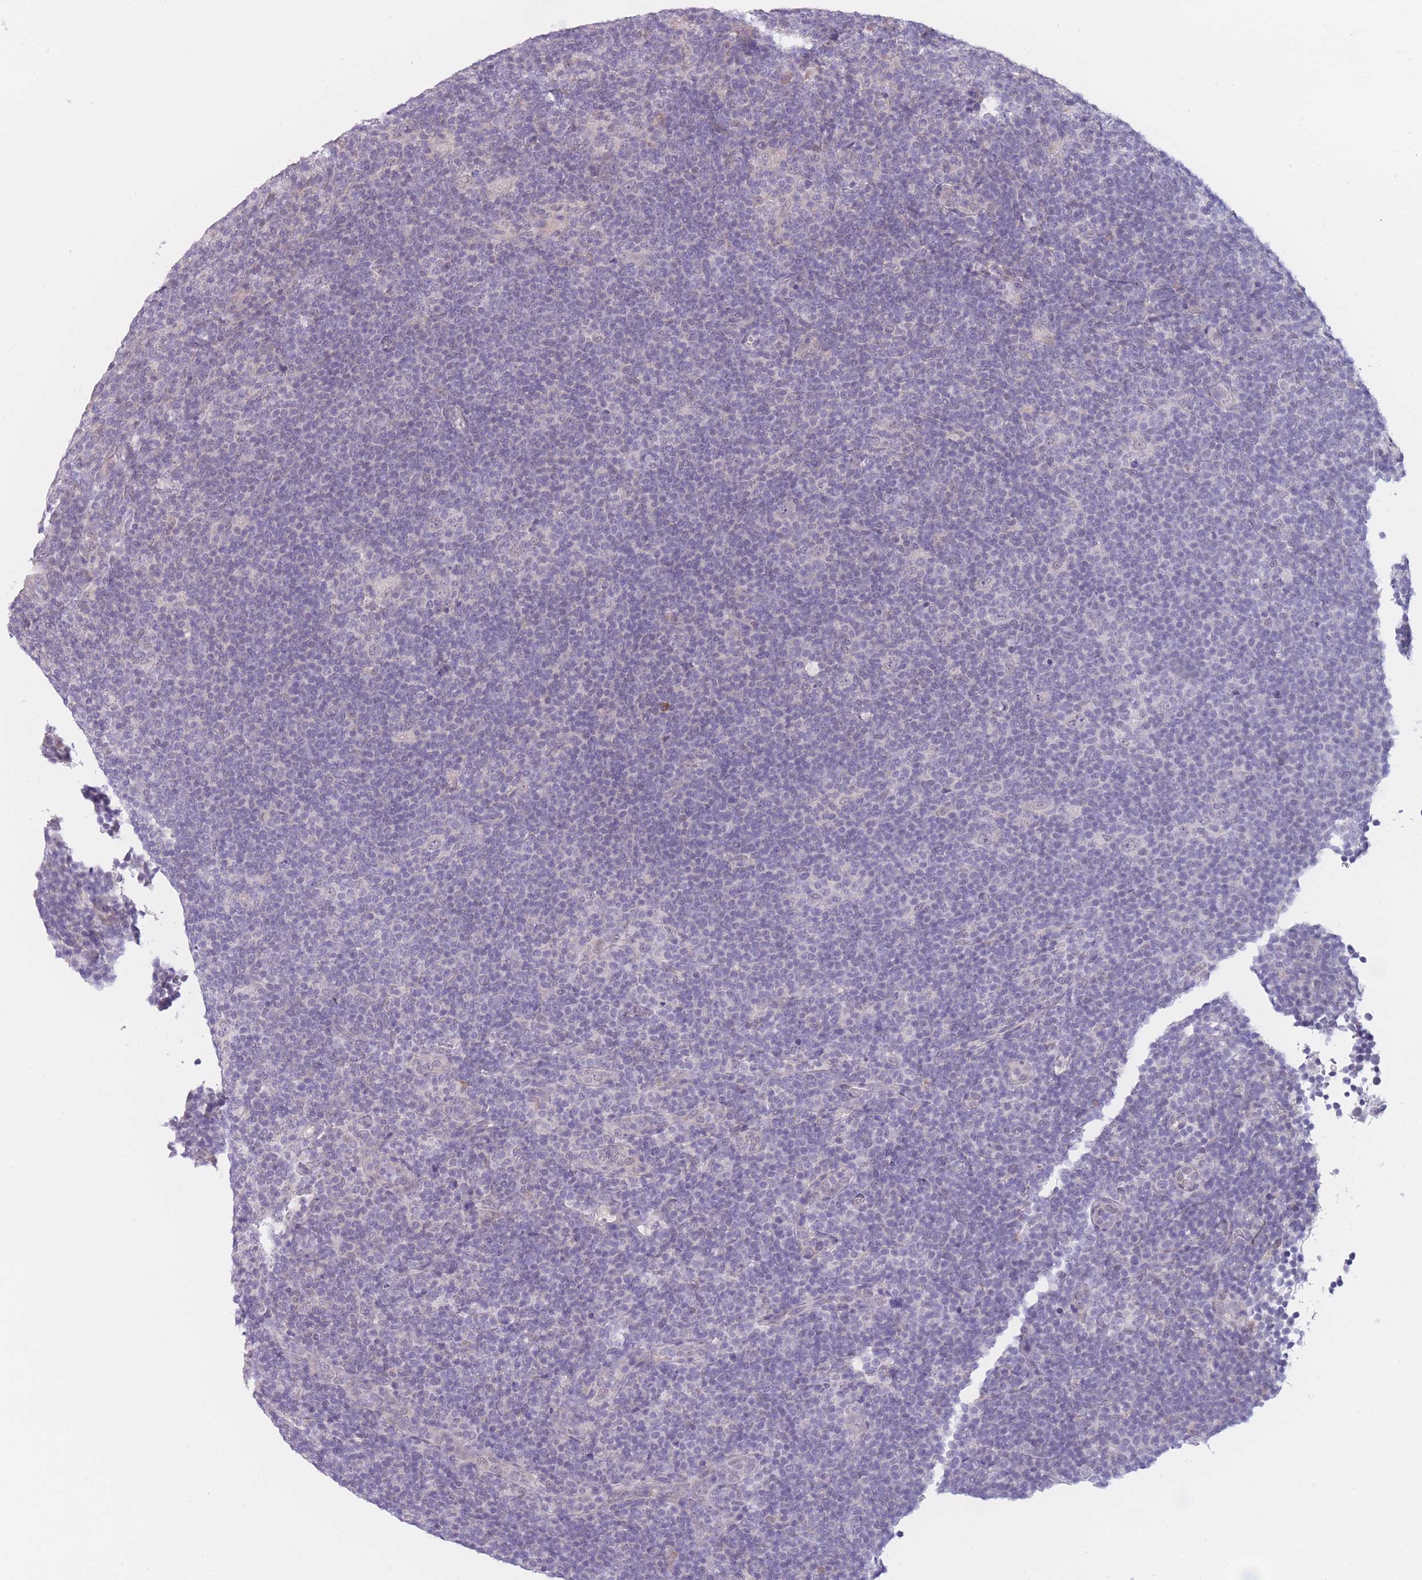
{"staining": {"intensity": "negative", "quantity": "none", "location": "none"}, "tissue": "lymphoma", "cell_type": "Tumor cells", "image_type": "cancer", "snomed": [{"axis": "morphology", "description": "Hodgkin's disease, NOS"}, {"axis": "topography", "description": "Lymph node"}], "caption": "This is an immunohistochemistry (IHC) image of Hodgkin's disease. There is no expression in tumor cells.", "gene": "COL27A1", "patient": {"sex": "female", "age": 57}}